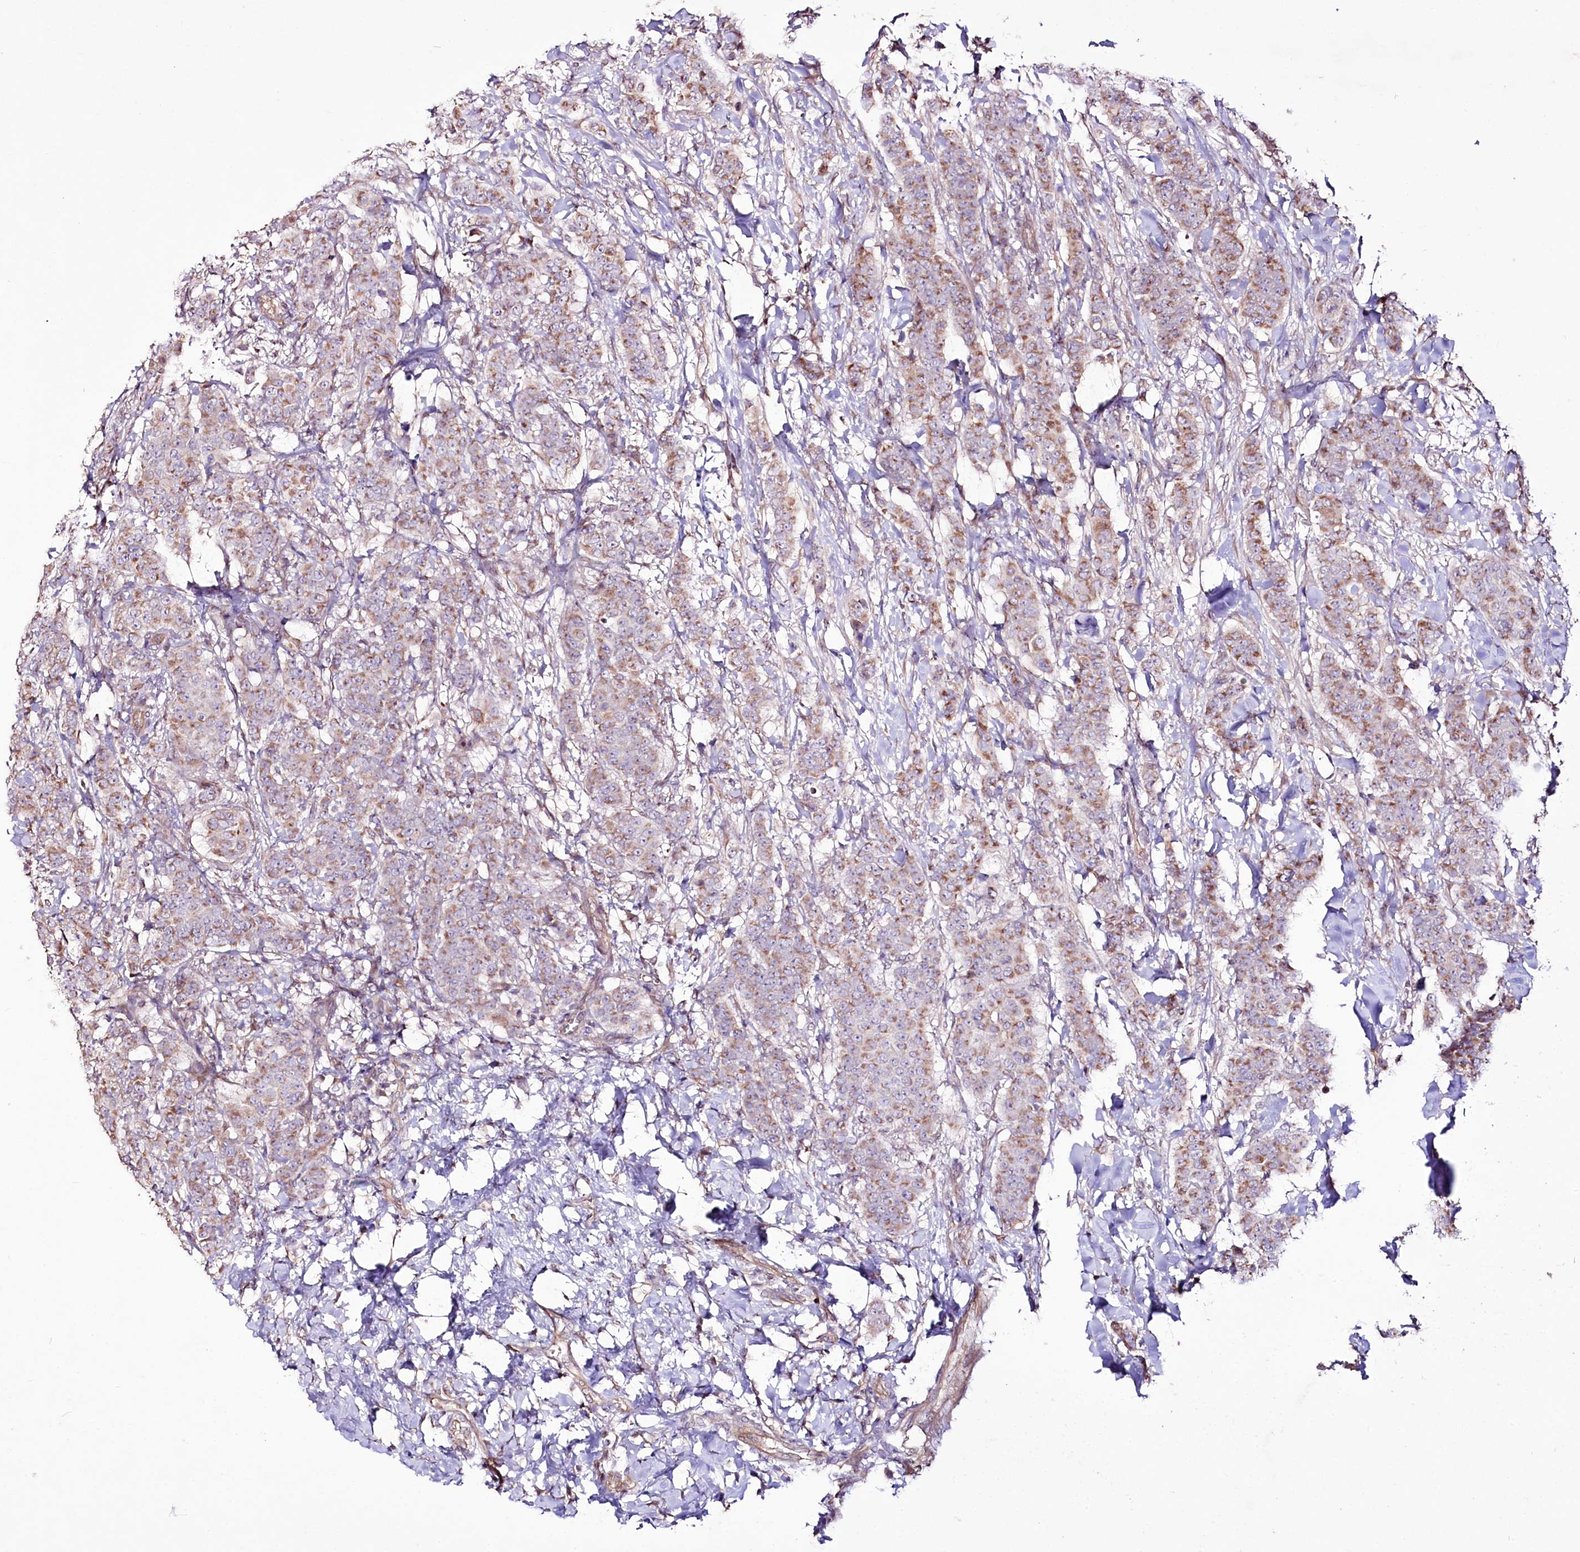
{"staining": {"intensity": "moderate", "quantity": ">75%", "location": "cytoplasmic/membranous"}, "tissue": "breast cancer", "cell_type": "Tumor cells", "image_type": "cancer", "snomed": [{"axis": "morphology", "description": "Duct carcinoma"}, {"axis": "topography", "description": "Breast"}], "caption": "The immunohistochemical stain labels moderate cytoplasmic/membranous staining in tumor cells of breast cancer (infiltrating ductal carcinoma) tissue.", "gene": "REXO2", "patient": {"sex": "female", "age": 40}}